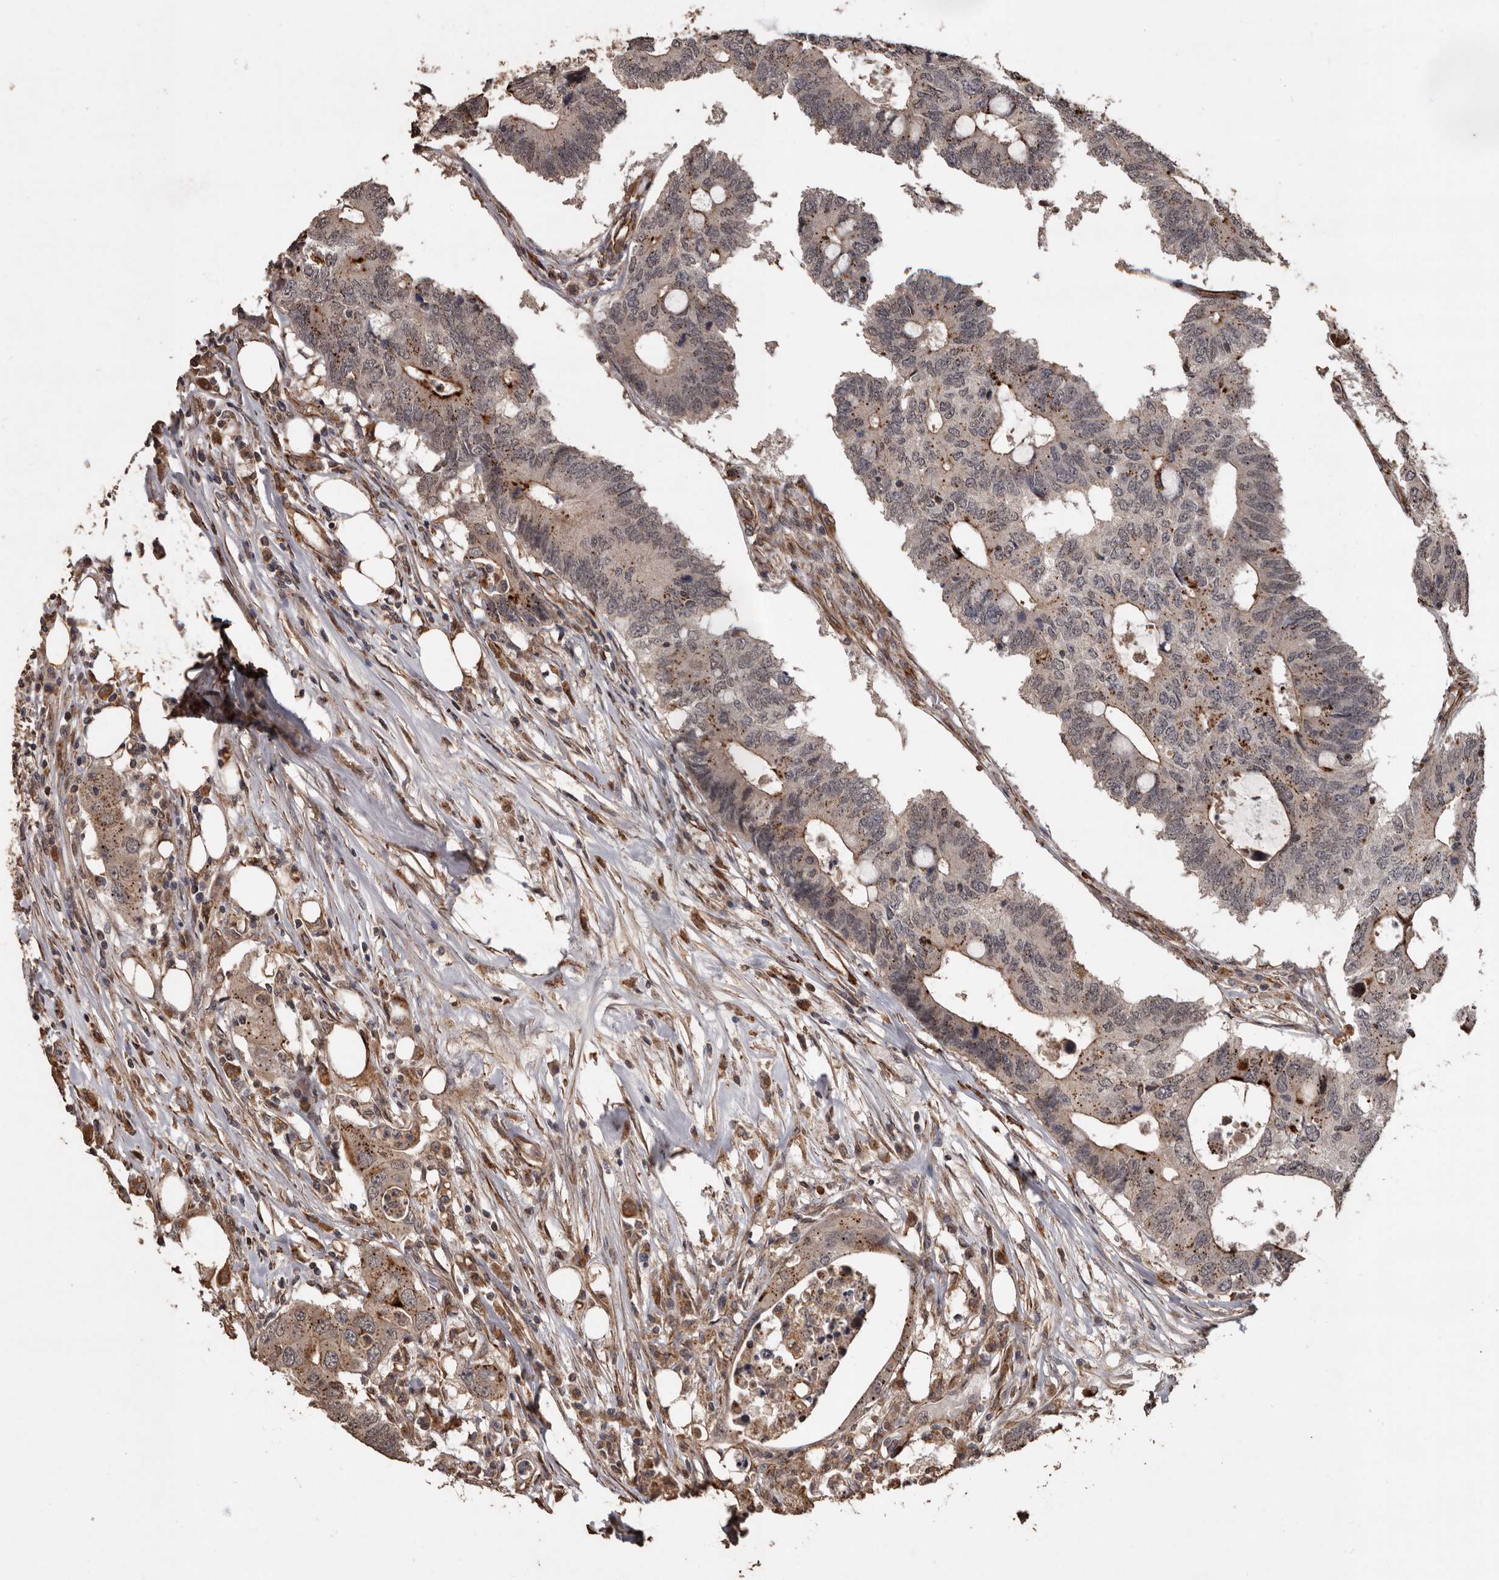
{"staining": {"intensity": "moderate", "quantity": "25%-75%", "location": "cytoplasmic/membranous"}, "tissue": "colorectal cancer", "cell_type": "Tumor cells", "image_type": "cancer", "snomed": [{"axis": "morphology", "description": "Adenocarcinoma, NOS"}, {"axis": "topography", "description": "Colon"}], "caption": "A micrograph of human colorectal adenocarcinoma stained for a protein reveals moderate cytoplasmic/membranous brown staining in tumor cells. (brown staining indicates protein expression, while blue staining denotes nuclei).", "gene": "BRAT1", "patient": {"sex": "male", "age": 71}}